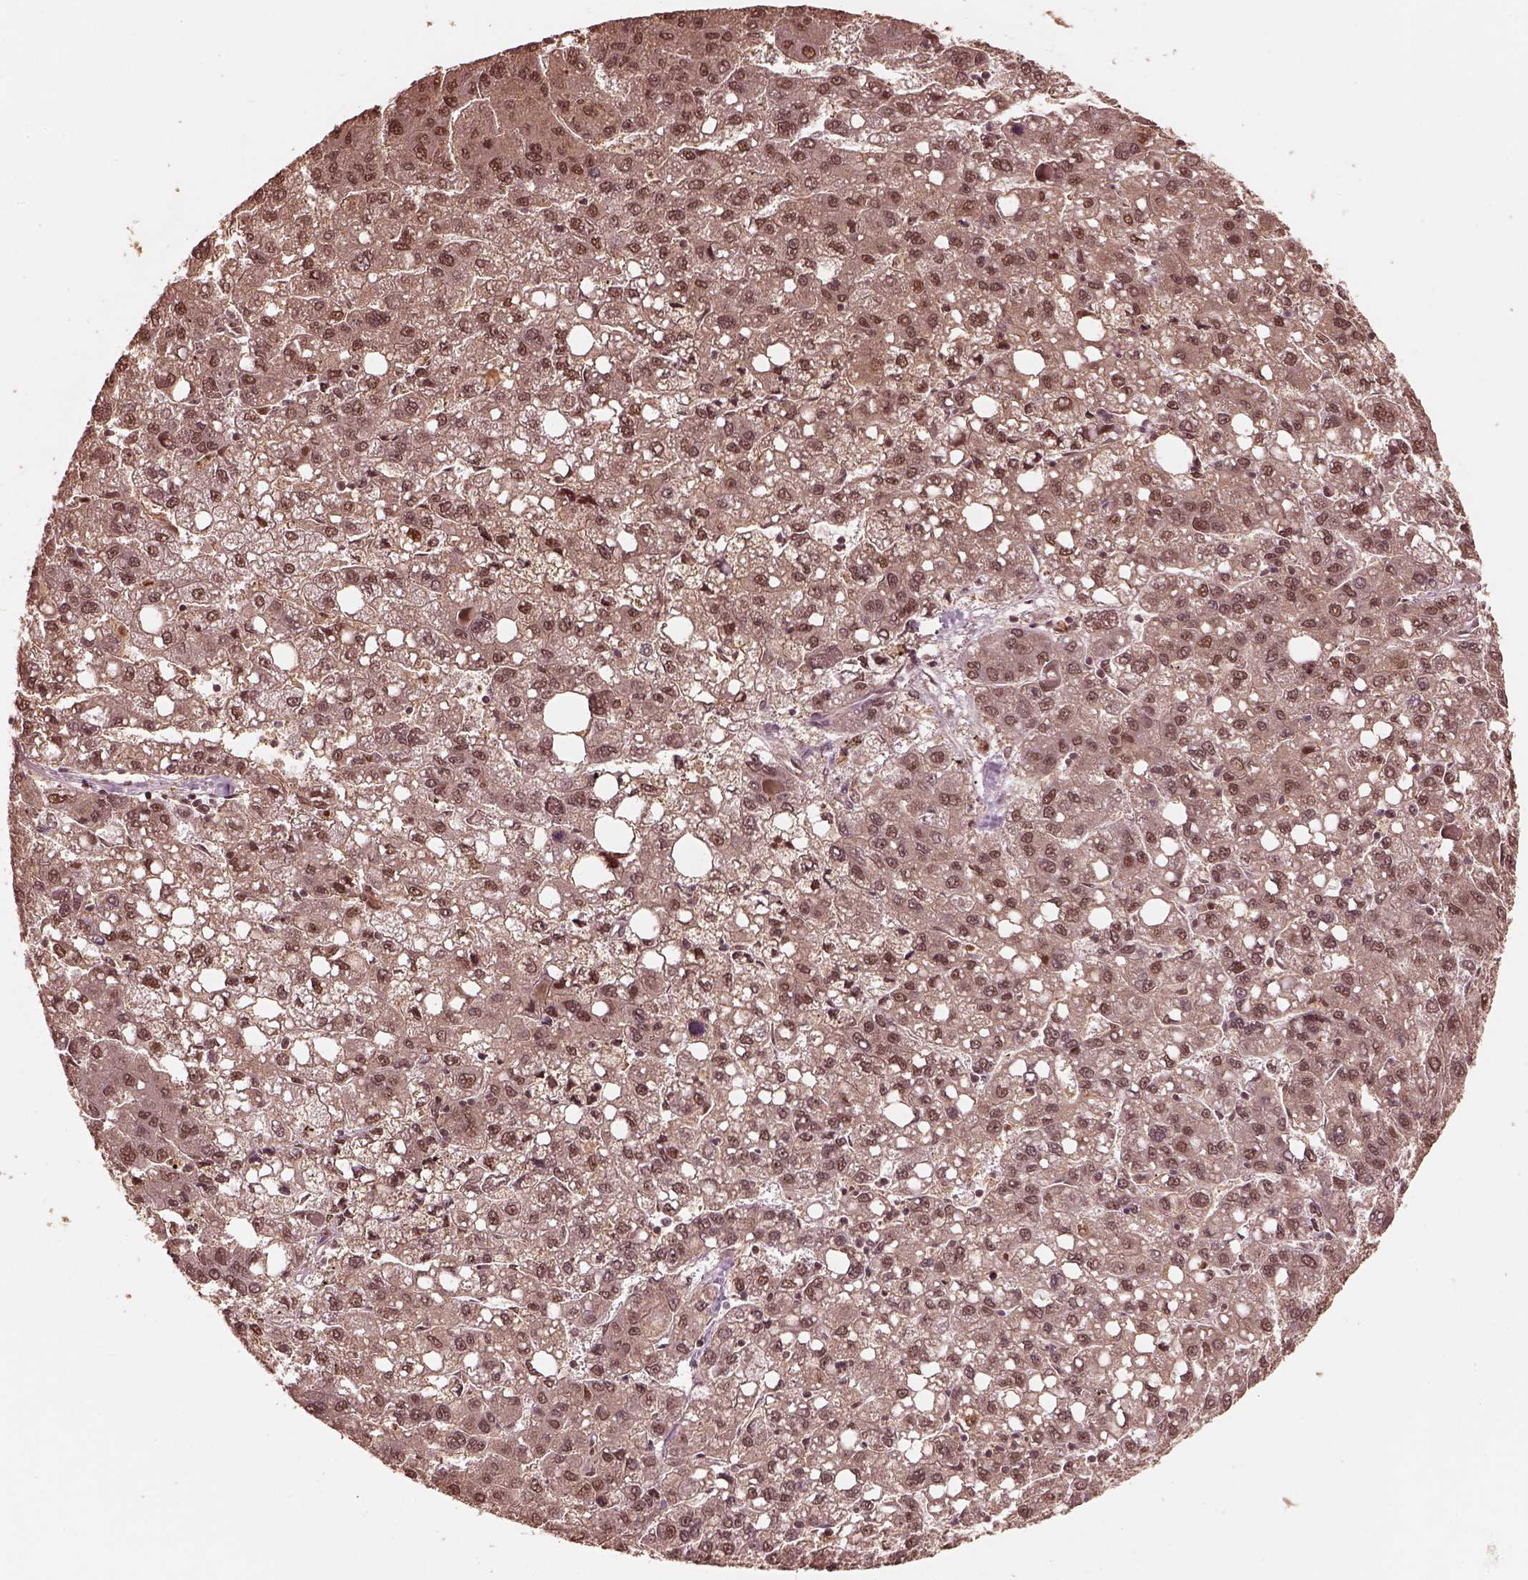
{"staining": {"intensity": "weak", "quantity": "25%-75%", "location": "cytoplasmic/membranous,nuclear"}, "tissue": "liver cancer", "cell_type": "Tumor cells", "image_type": "cancer", "snomed": [{"axis": "morphology", "description": "Carcinoma, Hepatocellular, NOS"}, {"axis": "topography", "description": "Liver"}], "caption": "Immunohistochemical staining of hepatocellular carcinoma (liver) reveals low levels of weak cytoplasmic/membranous and nuclear protein expression in about 25%-75% of tumor cells.", "gene": "PSMC5", "patient": {"sex": "female", "age": 82}}